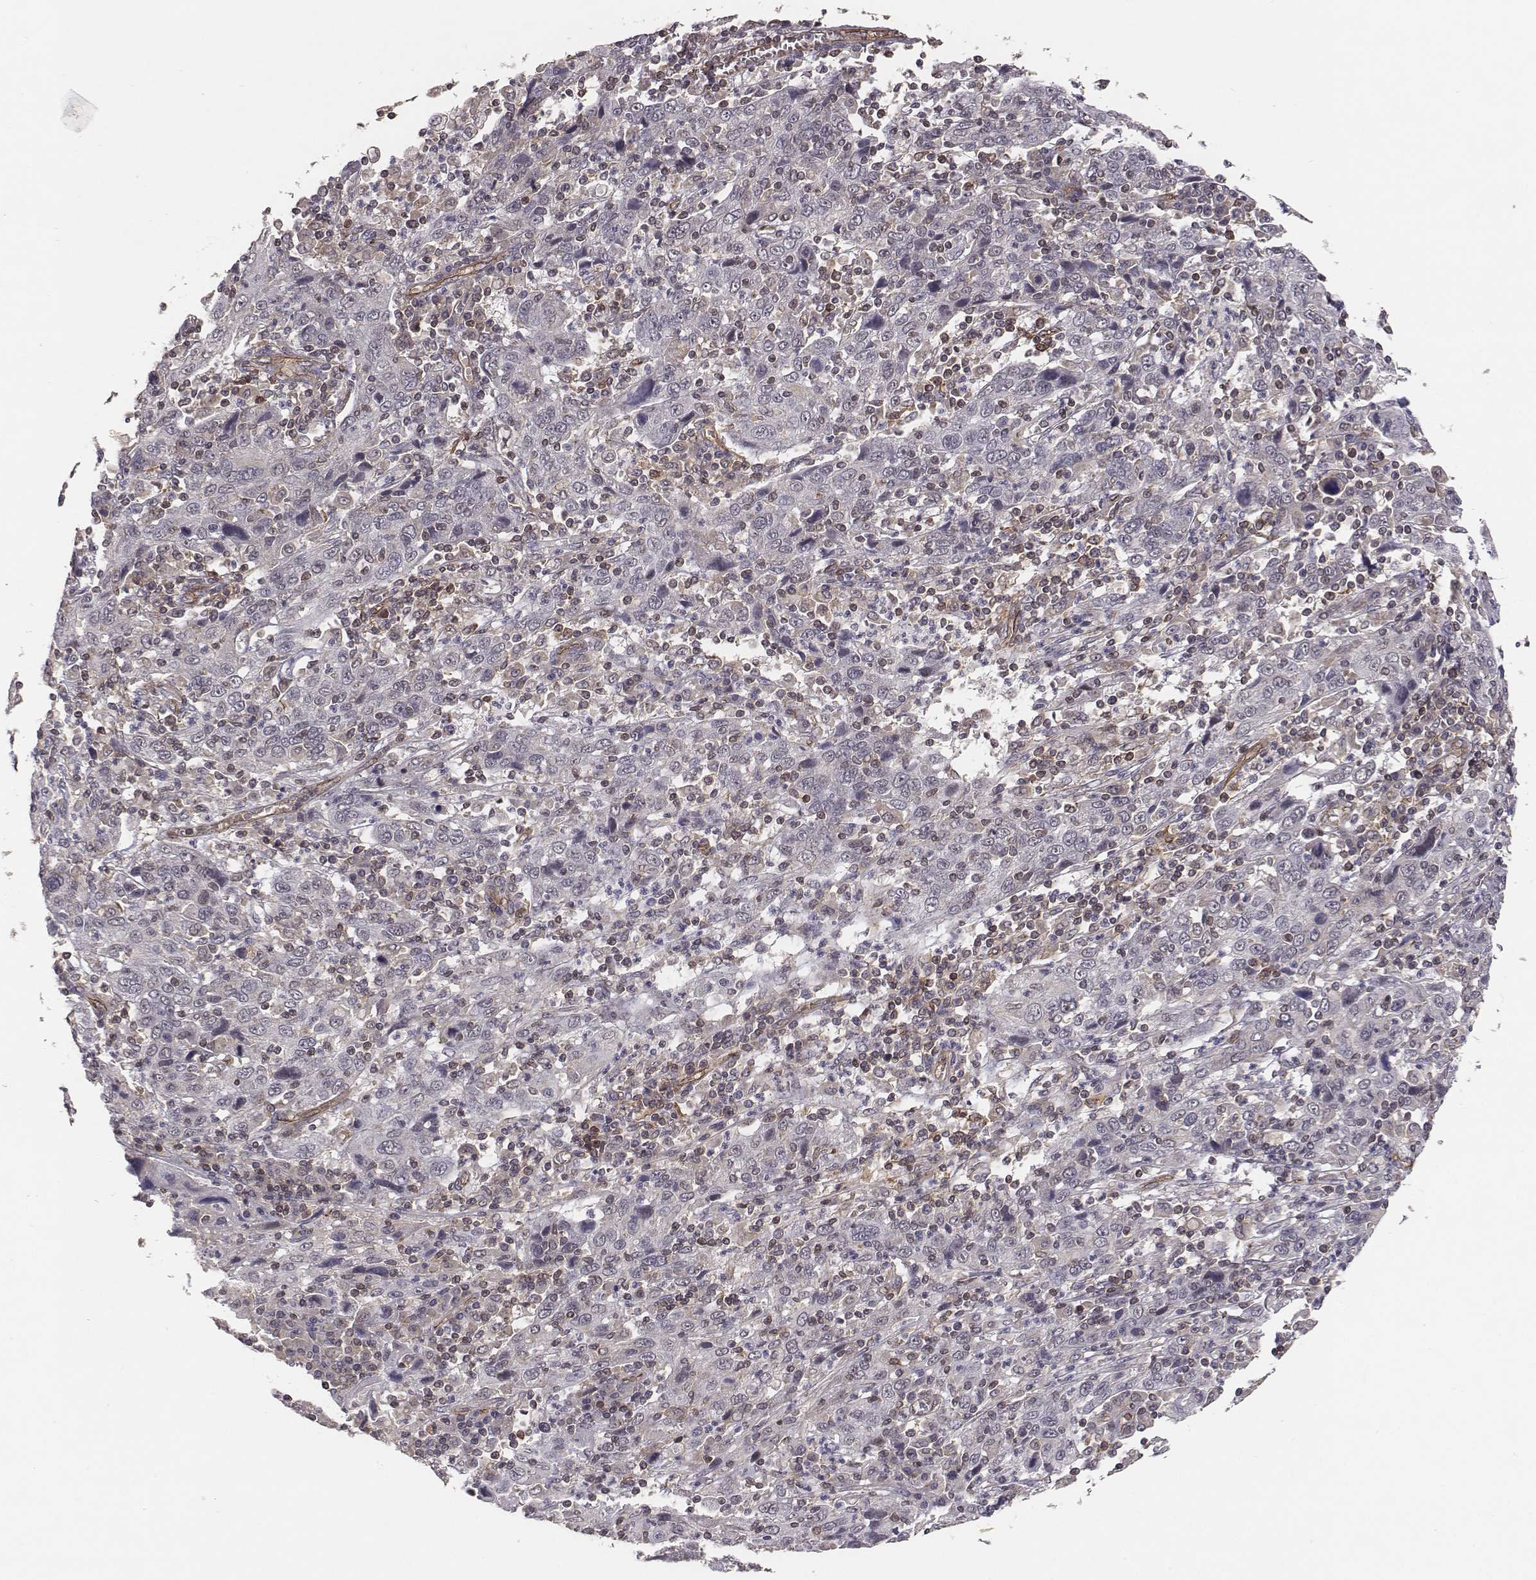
{"staining": {"intensity": "negative", "quantity": "none", "location": "none"}, "tissue": "cervical cancer", "cell_type": "Tumor cells", "image_type": "cancer", "snomed": [{"axis": "morphology", "description": "Squamous cell carcinoma, NOS"}, {"axis": "topography", "description": "Cervix"}], "caption": "DAB (3,3'-diaminobenzidine) immunohistochemical staining of cervical squamous cell carcinoma shows no significant positivity in tumor cells.", "gene": "PTPRG", "patient": {"sex": "female", "age": 46}}